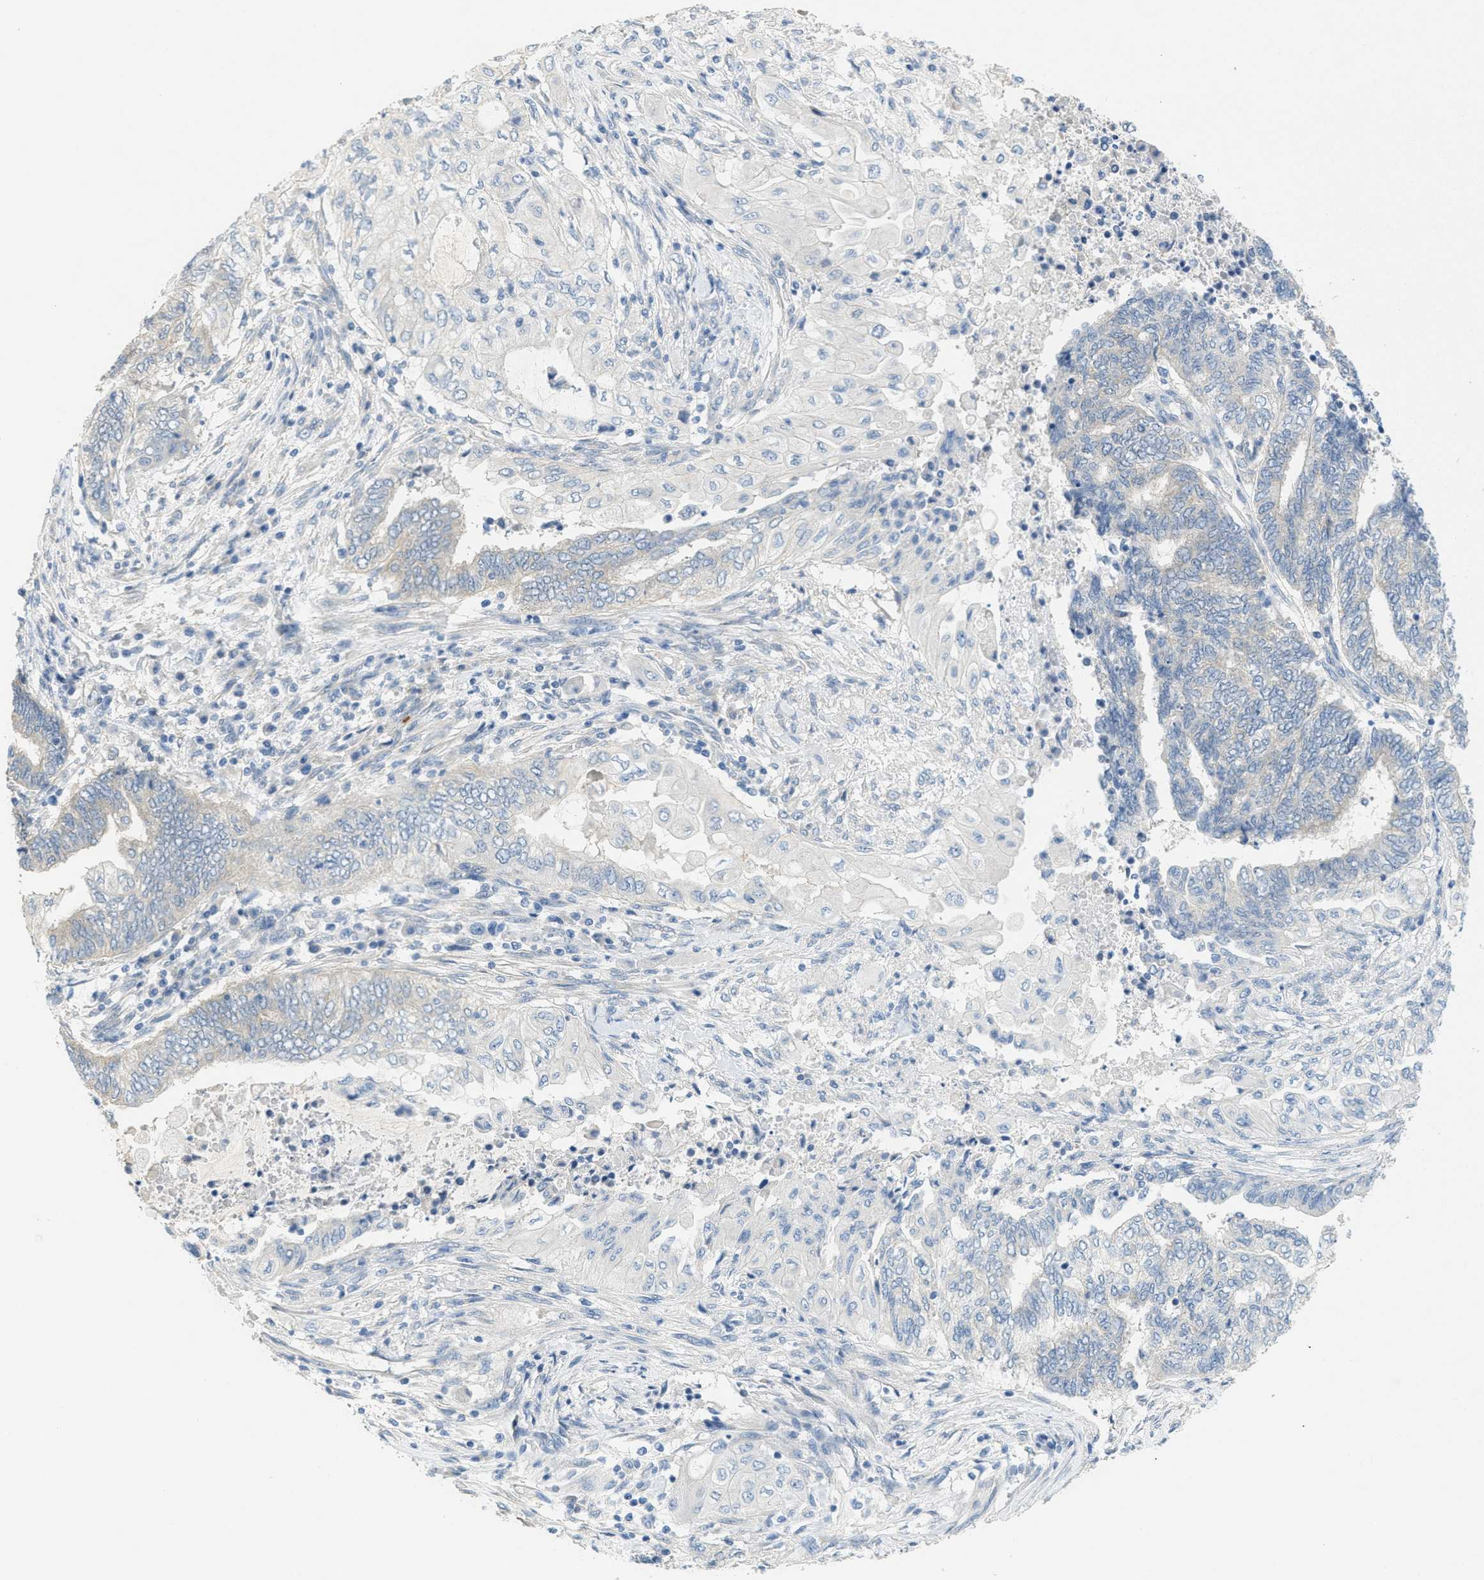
{"staining": {"intensity": "negative", "quantity": "none", "location": "none"}, "tissue": "endometrial cancer", "cell_type": "Tumor cells", "image_type": "cancer", "snomed": [{"axis": "morphology", "description": "Adenocarcinoma, NOS"}, {"axis": "topography", "description": "Uterus"}, {"axis": "topography", "description": "Endometrium"}], "caption": "The immunohistochemistry (IHC) photomicrograph has no significant positivity in tumor cells of endometrial cancer tissue. (DAB IHC, high magnification).", "gene": "ZFYVE9", "patient": {"sex": "female", "age": 70}}